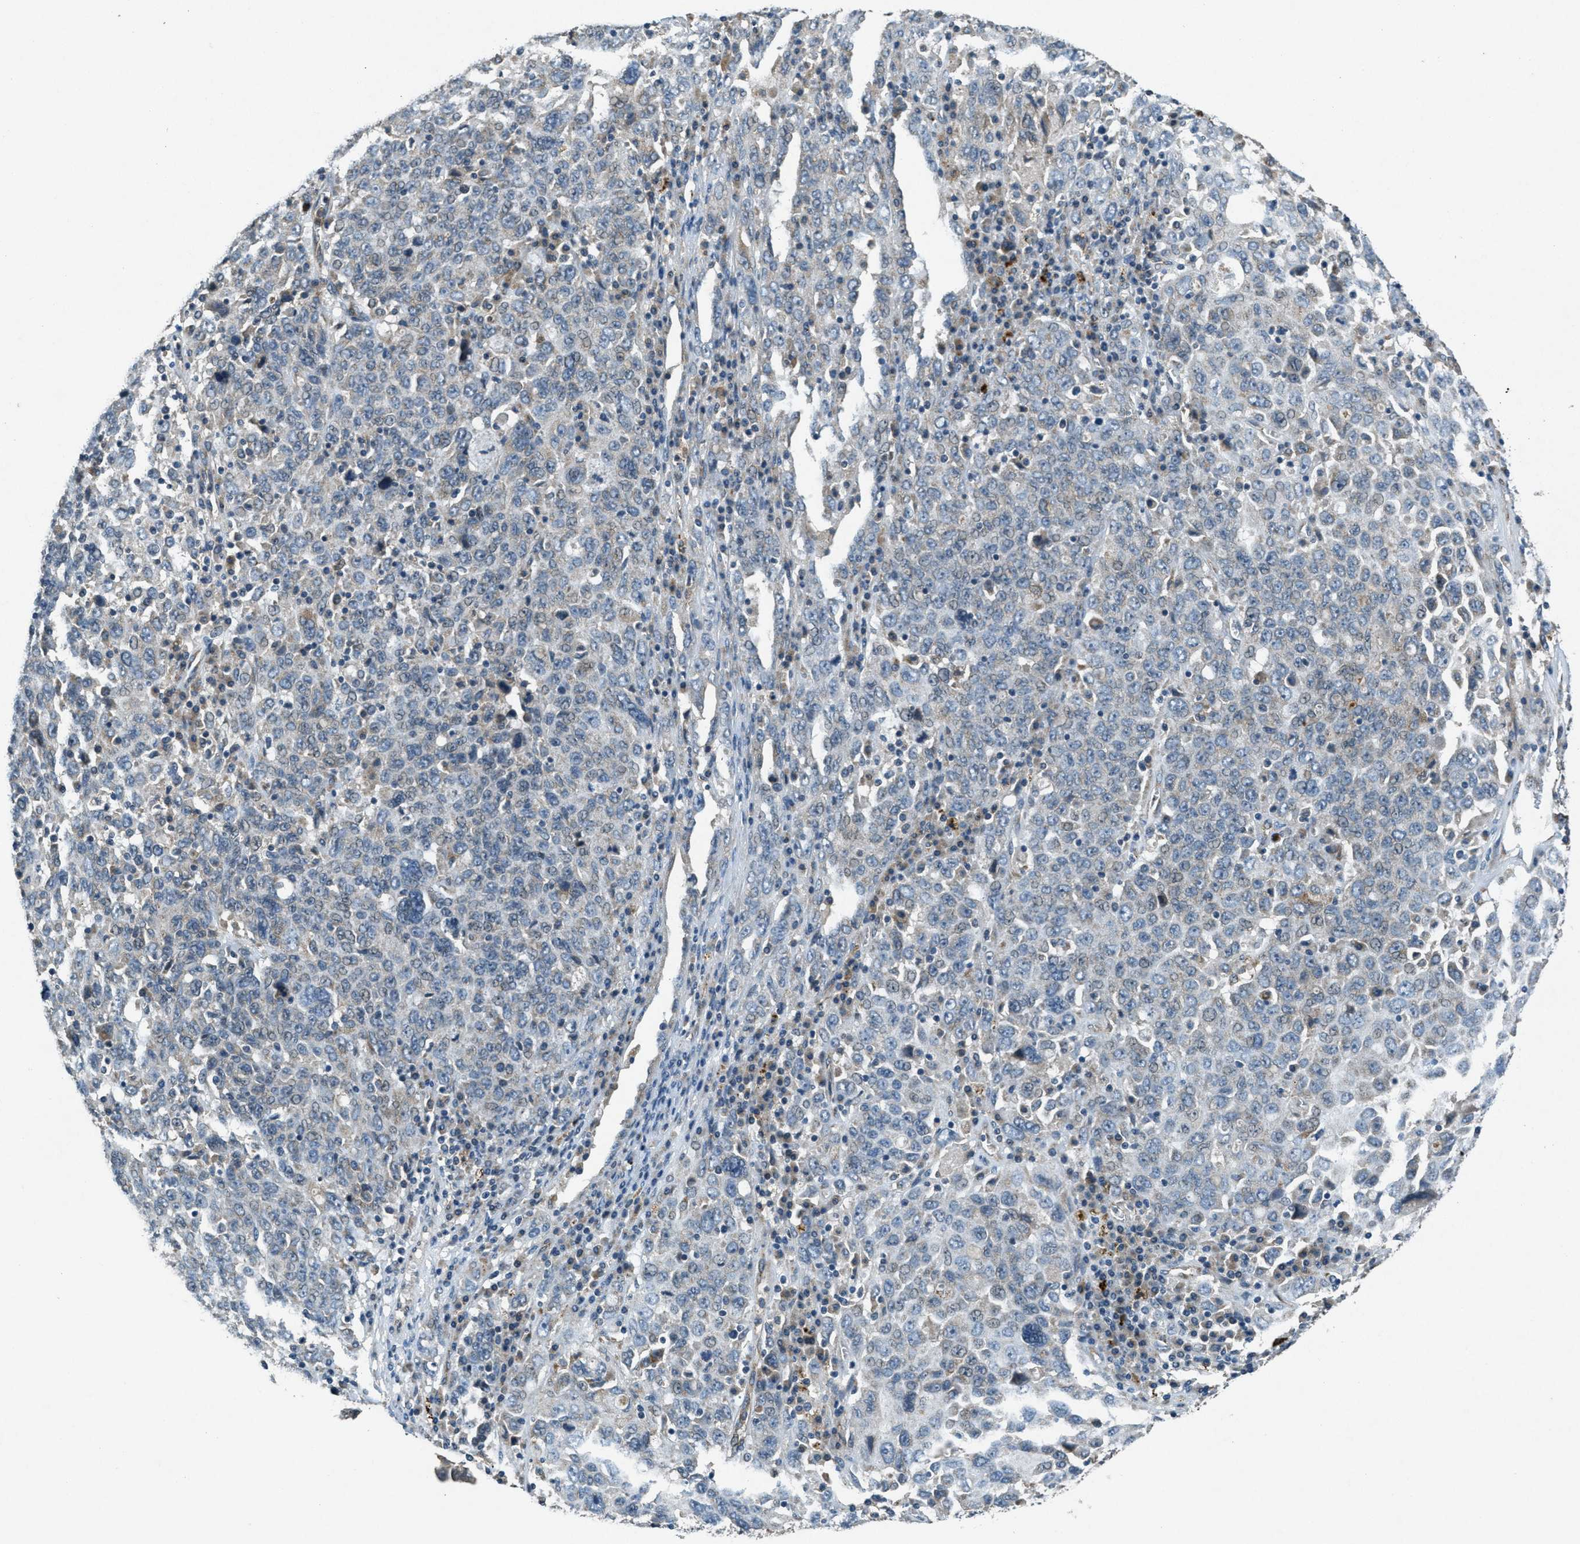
{"staining": {"intensity": "negative", "quantity": "none", "location": "none"}, "tissue": "ovarian cancer", "cell_type": "Tumor cells", "image_type": "cancer", "snomed": [{"axis": "morphology", "description": "Carcinoma, endometroid"}, {"axis": "topography", "description": "Ovary"}], "caption": "High magnification brightfield microscopy of ovarian cancer (endometroid carcinoma) stained with DAB (brown) and counterstained with hematoxylin (blue): tumor cells show no significant positivity.", "gene": "RAB3D", "patient": {"sex": "female", "age": 62}}